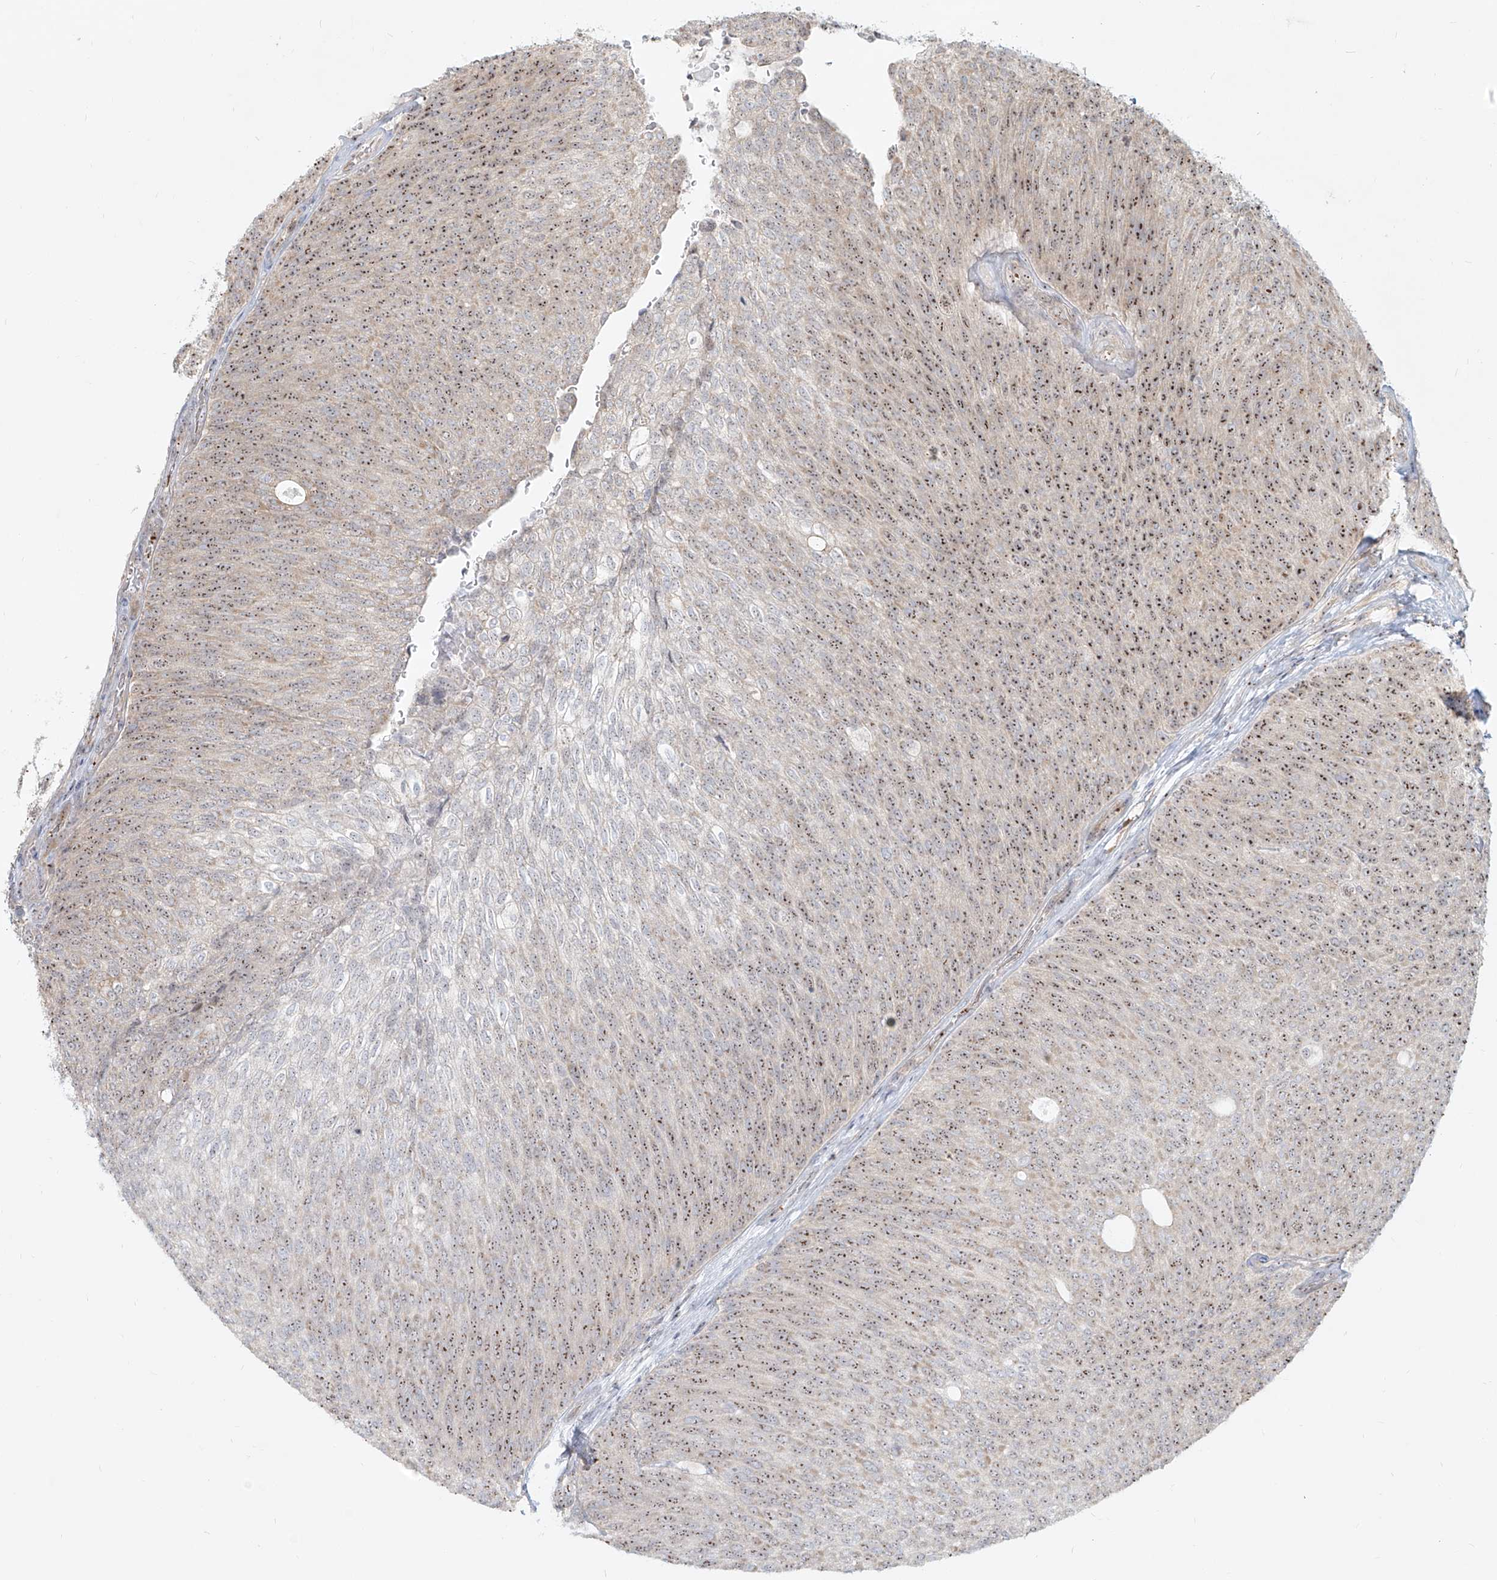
{"staining": {"intensity": "moderate", "quantity": ">75%", "location": "nuclear"}, "tissue": "urothelial cancer", "cell_type": "Tumor cells", "image_type": "cancer", "snomed": [{"axis": "morphology", "description": "Urothelial carcinoma, Low grade"}, {"axis": "topography", "description": "Urinary bladder"}], "caption": "Urothelial cancer stained with a protein marker reveals moderate staining in tumor cells.", "gene": "BYSL", "patient": {"sex": "female", "age": 79}}